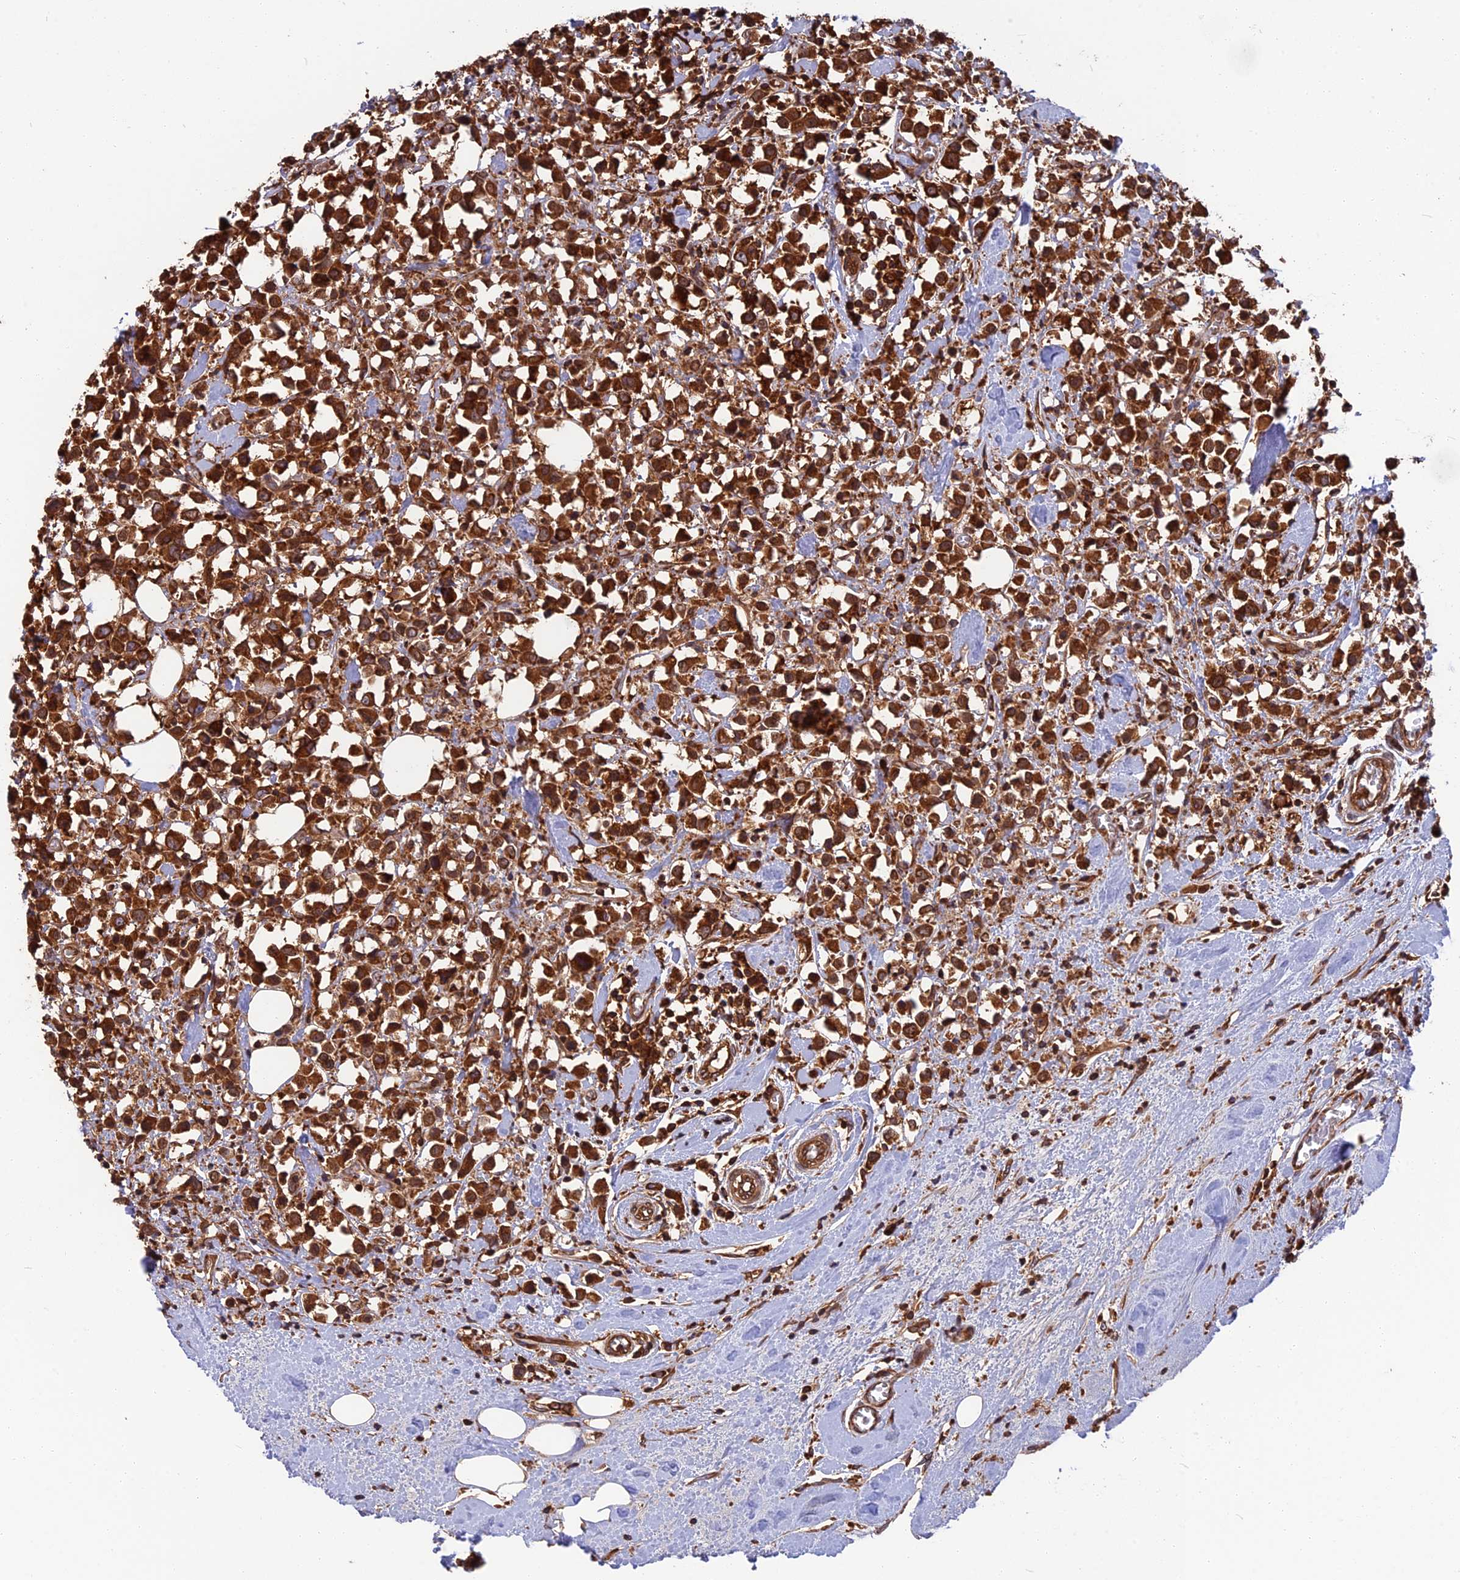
{"staining": {"intensity": "strong", "quantity": ">75%", "location": "cytoplasmic/membranous"}, "tissue": "breast cancer", "cell_type": "Tumor cells", "image_type": "cancer", "snomed": [{"axis": "morphology", "description": "Duct carcinoma"}, {"axis": "topography", "description": "Breast"}], "caption": "A micrograph of human infiltrating ductal carcinoma (breast) stained for a protein displays strong cytoplasmic/membranous brown staining in tumor cells.", "gene": "WDR1", "patient": {"sex": "female", "age": 61}}